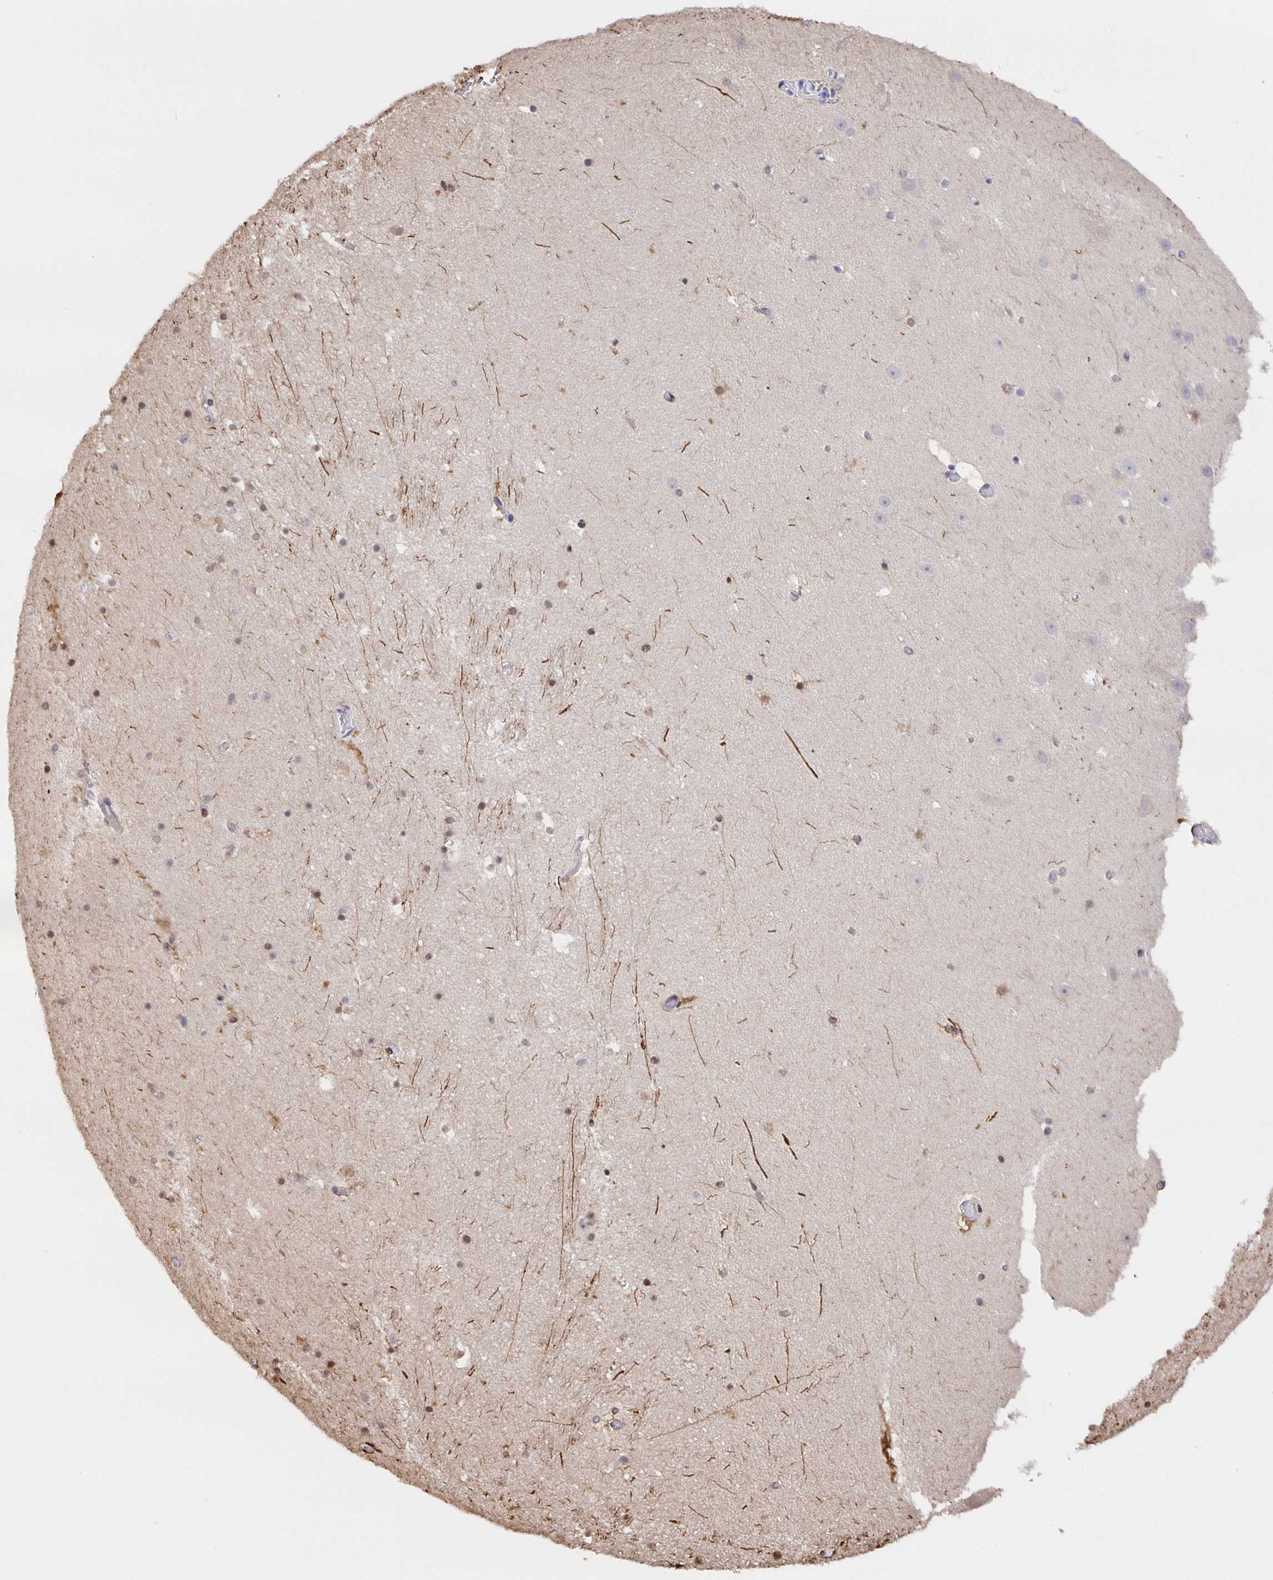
{"staining": {"intensity": "strong", "quantity": "25%-75%", "location": "nuclear"}, "tissue": "hippocampus", "cell_type": "Glial cells", "image_type": "normal", "snomed": [{"axis": "morphology", "description": "Normal tissue, NOS"}, {"axis": "topography", "description": "Hippocampus"}], "caption": "Human hippocampus stained for a protein (brown) demonstrates strong nuclear positive positivity in approximately 25%-75% of glial cells.", "gene": "MARCHF6", "patient": {"sex": "male", "age": 26}}